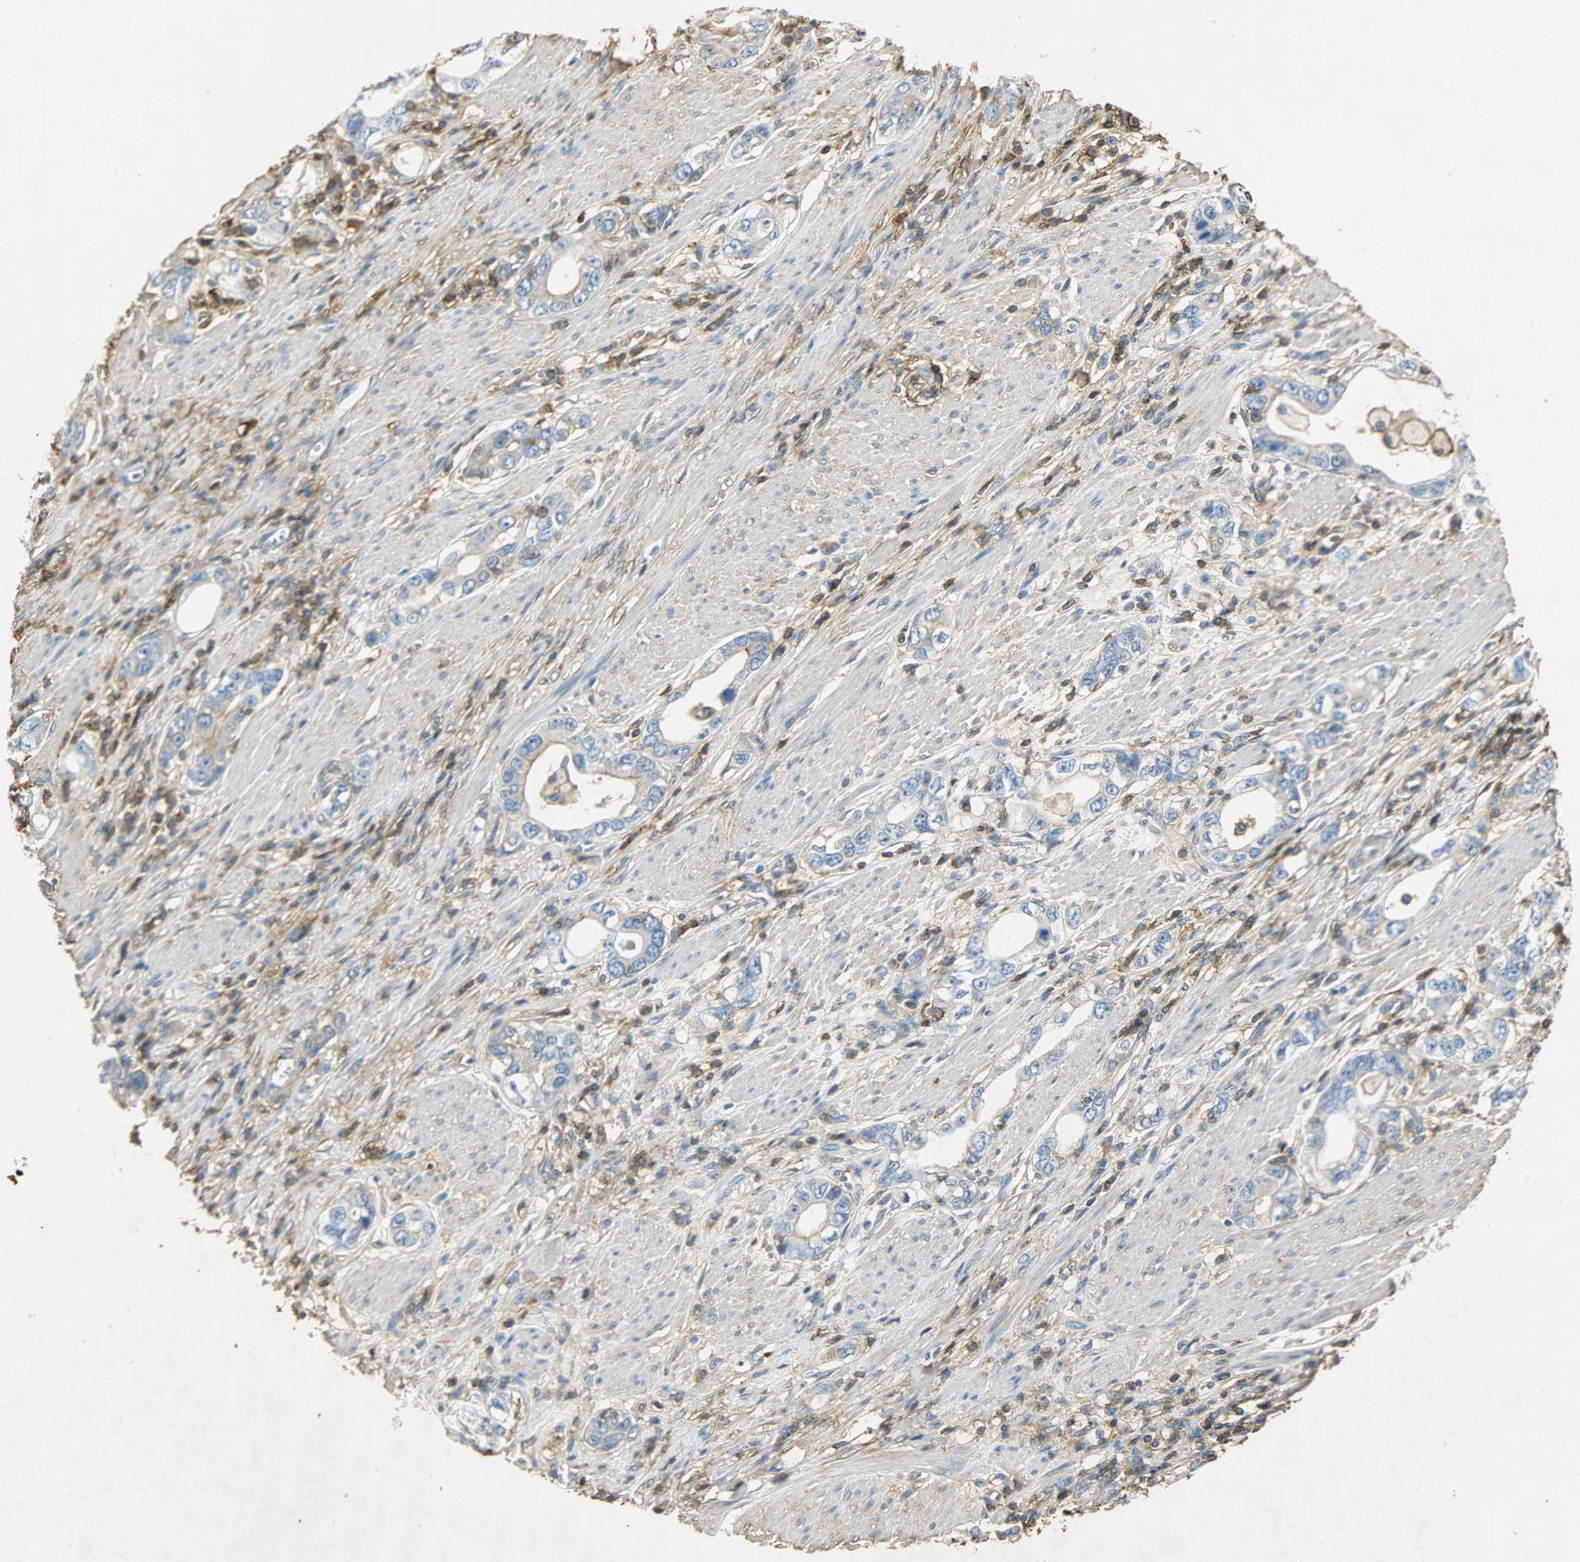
{"staining": {"intensity": "negative", "quantity": "none", "location": "none"}, "tissue": "stomach cancer", "cell_type": "Tumor cells", "image_type": "cancer", "snomed": [{"axis": "morphology", "description": "Adenocarcinoma, NOS"}, {"axis": "topography", "description": "Stomach, lower"}], "caption": "This is a micrograph of immunohistochemistry staining of stomach cancer, which shows no positivity in tumor cells. The staining is performed using DAB (3,3'-diaminobenzidine) brown chromogen with nuclei counter-stained in using hematoxylin.", "gene": "ANXA6", "patient": {"sex": "female", "age": 93}}